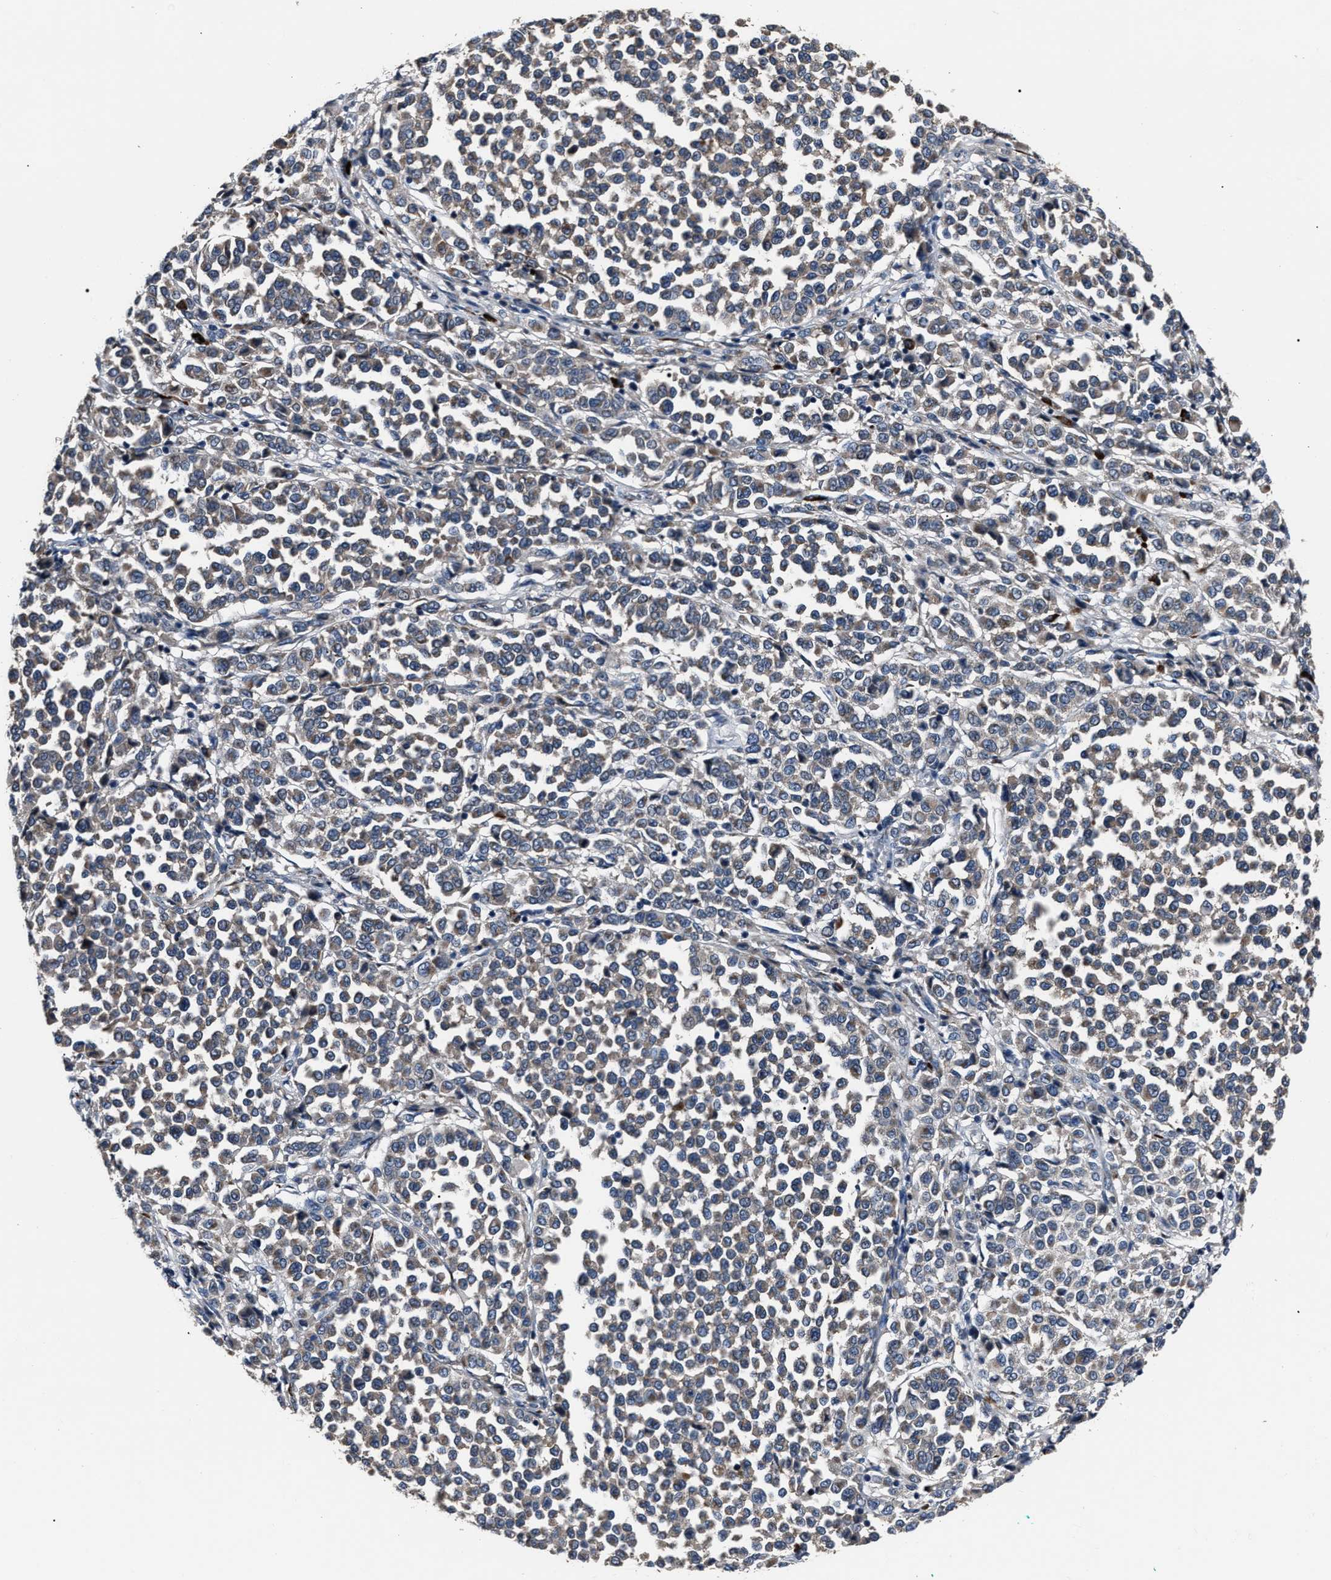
{"staining": {"intensity": "weak", "quantity": ">75%", "location": "cytoplasmic/membranous"}, "tissue": "melanoma", "cell_type": "Tumor cells", "image_type": "cancer", "snomed": [{"axis": "morphology", "description": "Malignant melanoma, Metastatic site"}, {"axis": "topography", "description": "Pancreas"}], "caption": "An IHC micrograph of tumor tissue is shown. Protein staining in brown labels weak cytoplasmic/membranous positivity in melanoma within tumor cells.", "gene": "LRRC14", "patient": {"sex": "female", "age": 30}}